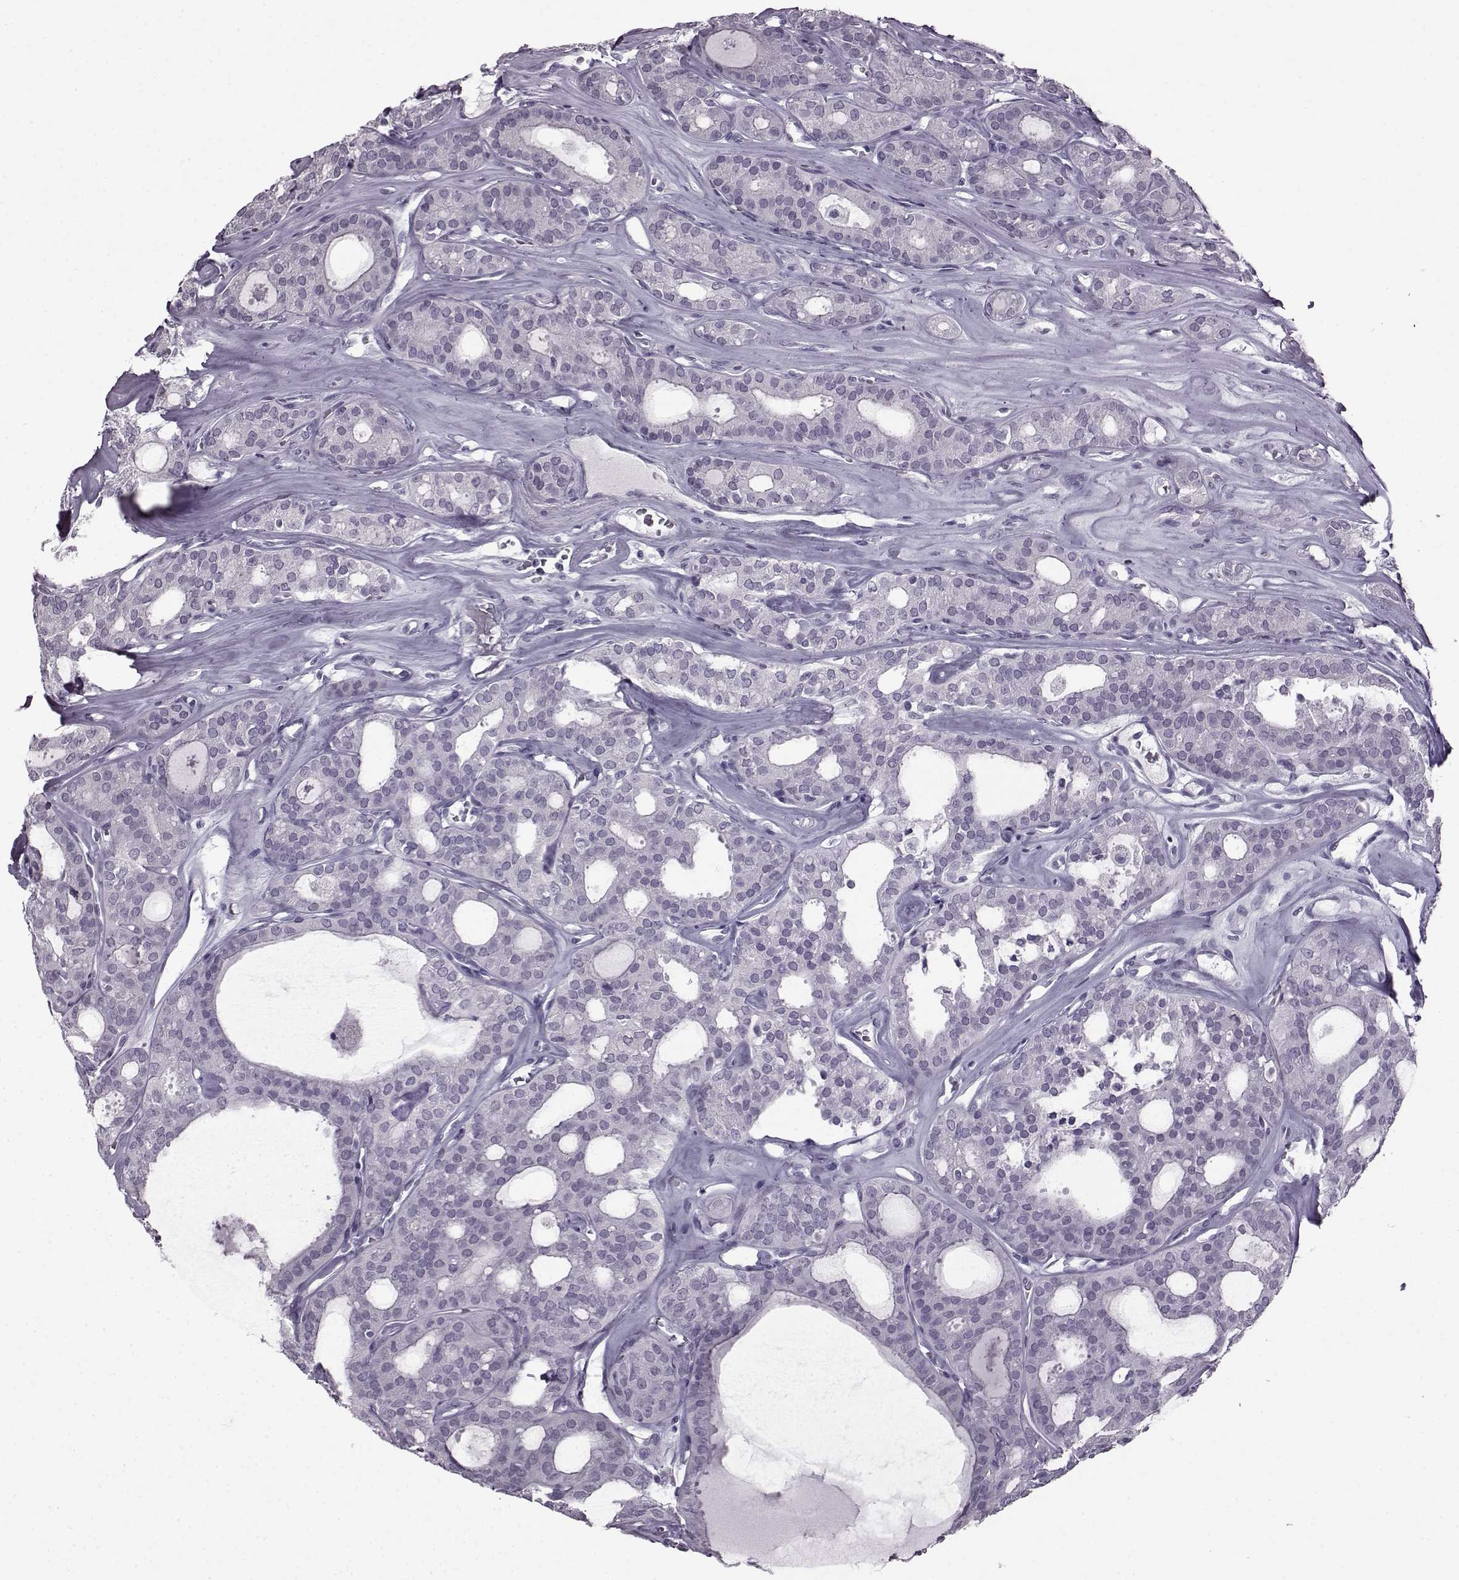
{"staining": {"intensity": "negative", "quantity": "none", "location": "none"}, "tissue": "thyroid cancer", "cell_type": "Tumor cells", "image_type": "cancer", "snomed": [{"axis": "morphology", "description": "Follicular adenoma carcinoma, NOS"}, {"axis": "topography", "description": "Thyroid gland"}], "caption": "DAB (3,3'-diaminobenzidine) immunohistochemical staining of human follicular adenoma carcinoma (thyroid) shows no significant expression in tumor cells.", "gene": "SLC28A2", "patient": {"sex": "male", "age": 75}}